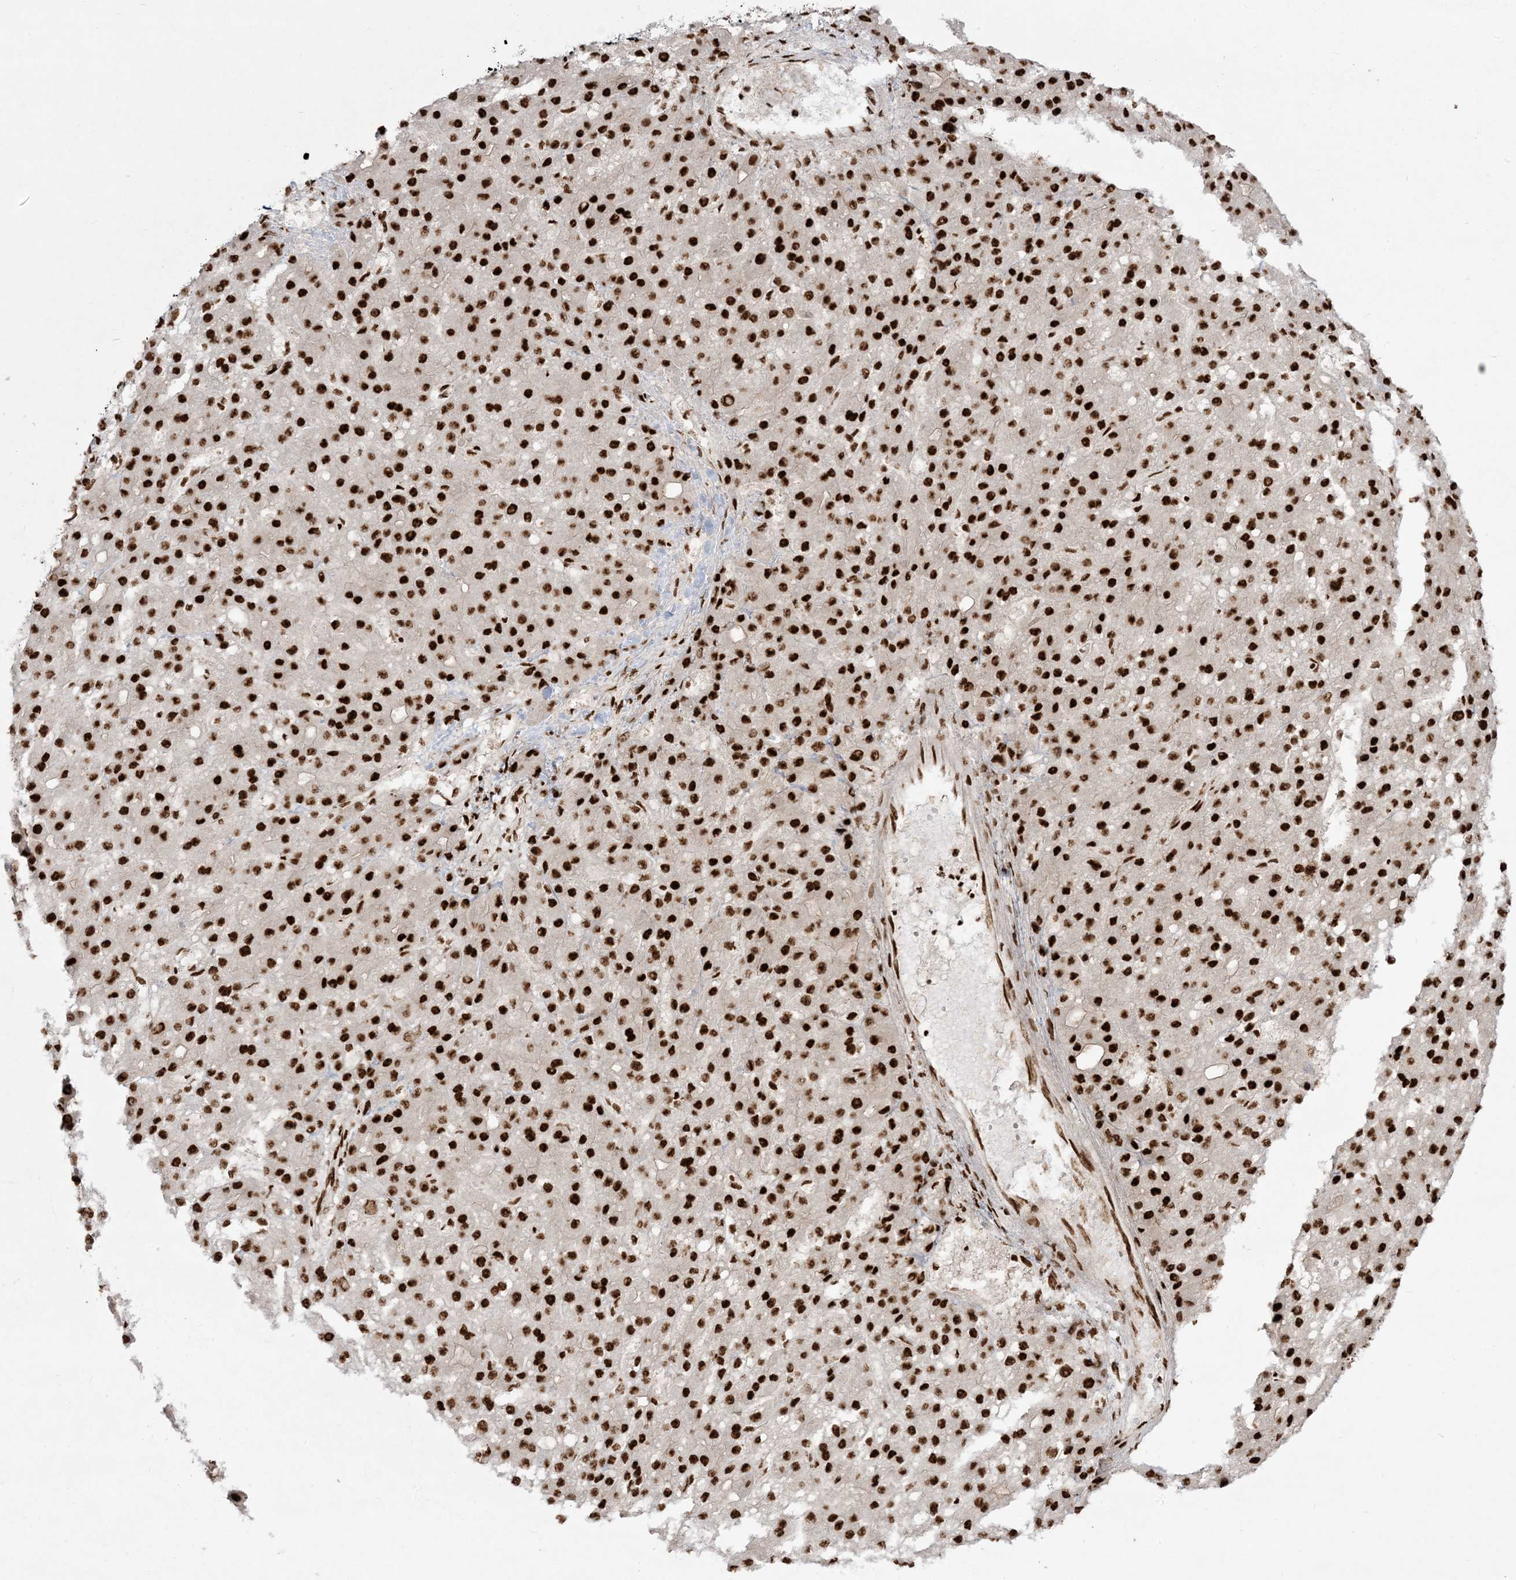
{"staining": {"intensity": "strong", "quantity": ">75%", "location": "nuclear"}, "tissue": "liver cancer", "cell_type": "Tumor cells", "image_type": "cancer", "snomed": [{"axis": "morphology", "description": "Carcinoma, Hepatocellular, NOS"}, {"axis": "topography", "description": "Liver"}], "caption": "Liver cancer was stained to show a protein in brown. There is high levels of strong nuclear staining in about >75% of tumor cells. (DAB (3,3'-diaminobenzidine) IHC with brightfield microscopy, high magnification).", "gene": "RBM10", "patient": {"sex": "male", "age": 67}}